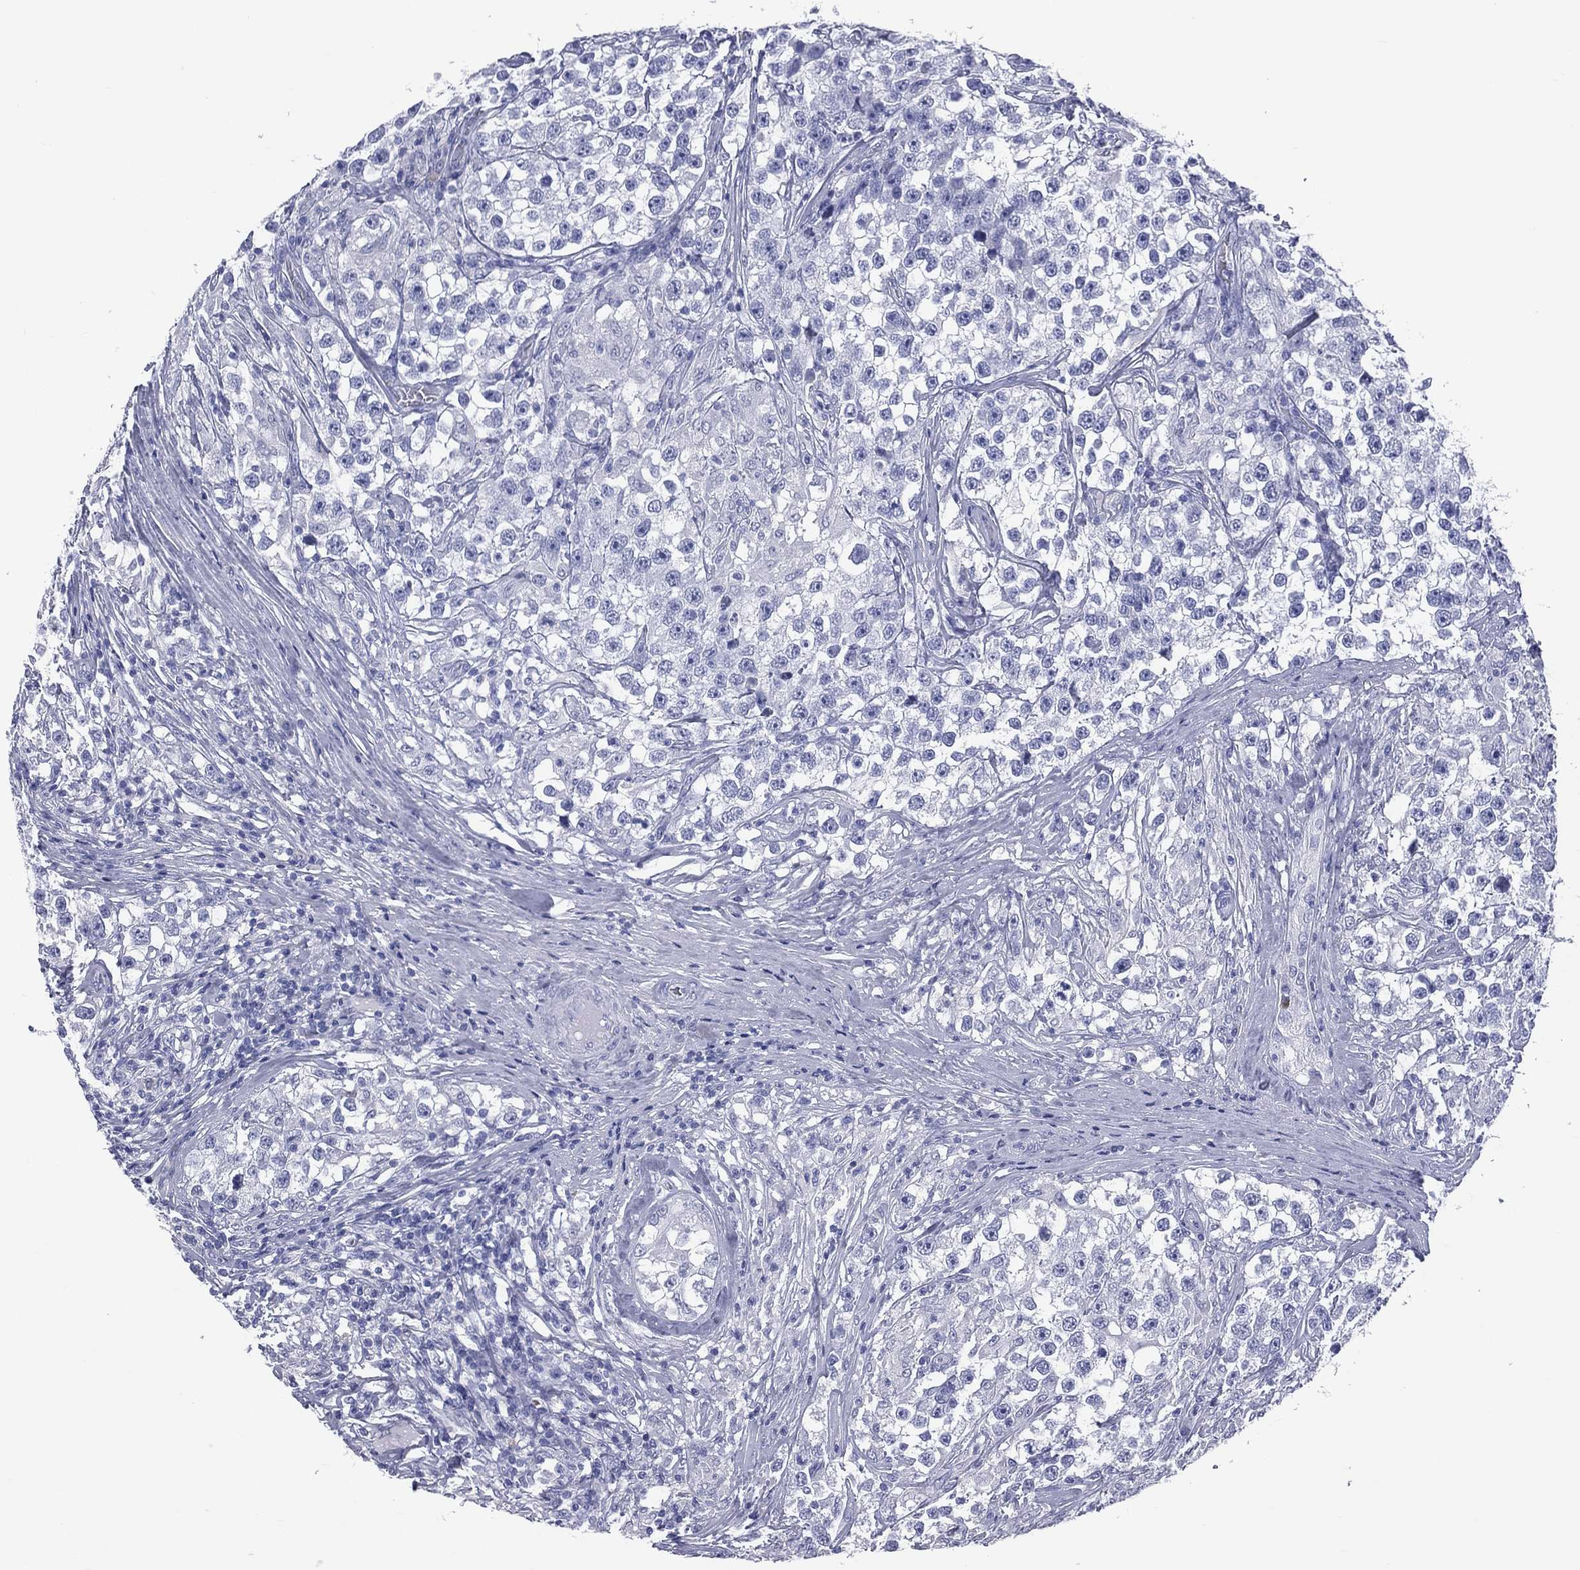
{"staining": {"intensity": "negative", "quantity": "none", "location": "none"}, "tissue": "testis cancer", "cell_type": "Tumor cells", "image_type": "cancer", "snomed": [{"axis": "morphology", "description": "Seminoma, NOS"}, {"axis": "topography", "description": "Testis"}], "caption": "A high-resolution image shows immunohistochemistry (IHC) staining of seminoma (testis), which demonstrates no significant expression in tumor cells.", "gene": "MLN", "patient": {"sex": "male", "age": 46}}